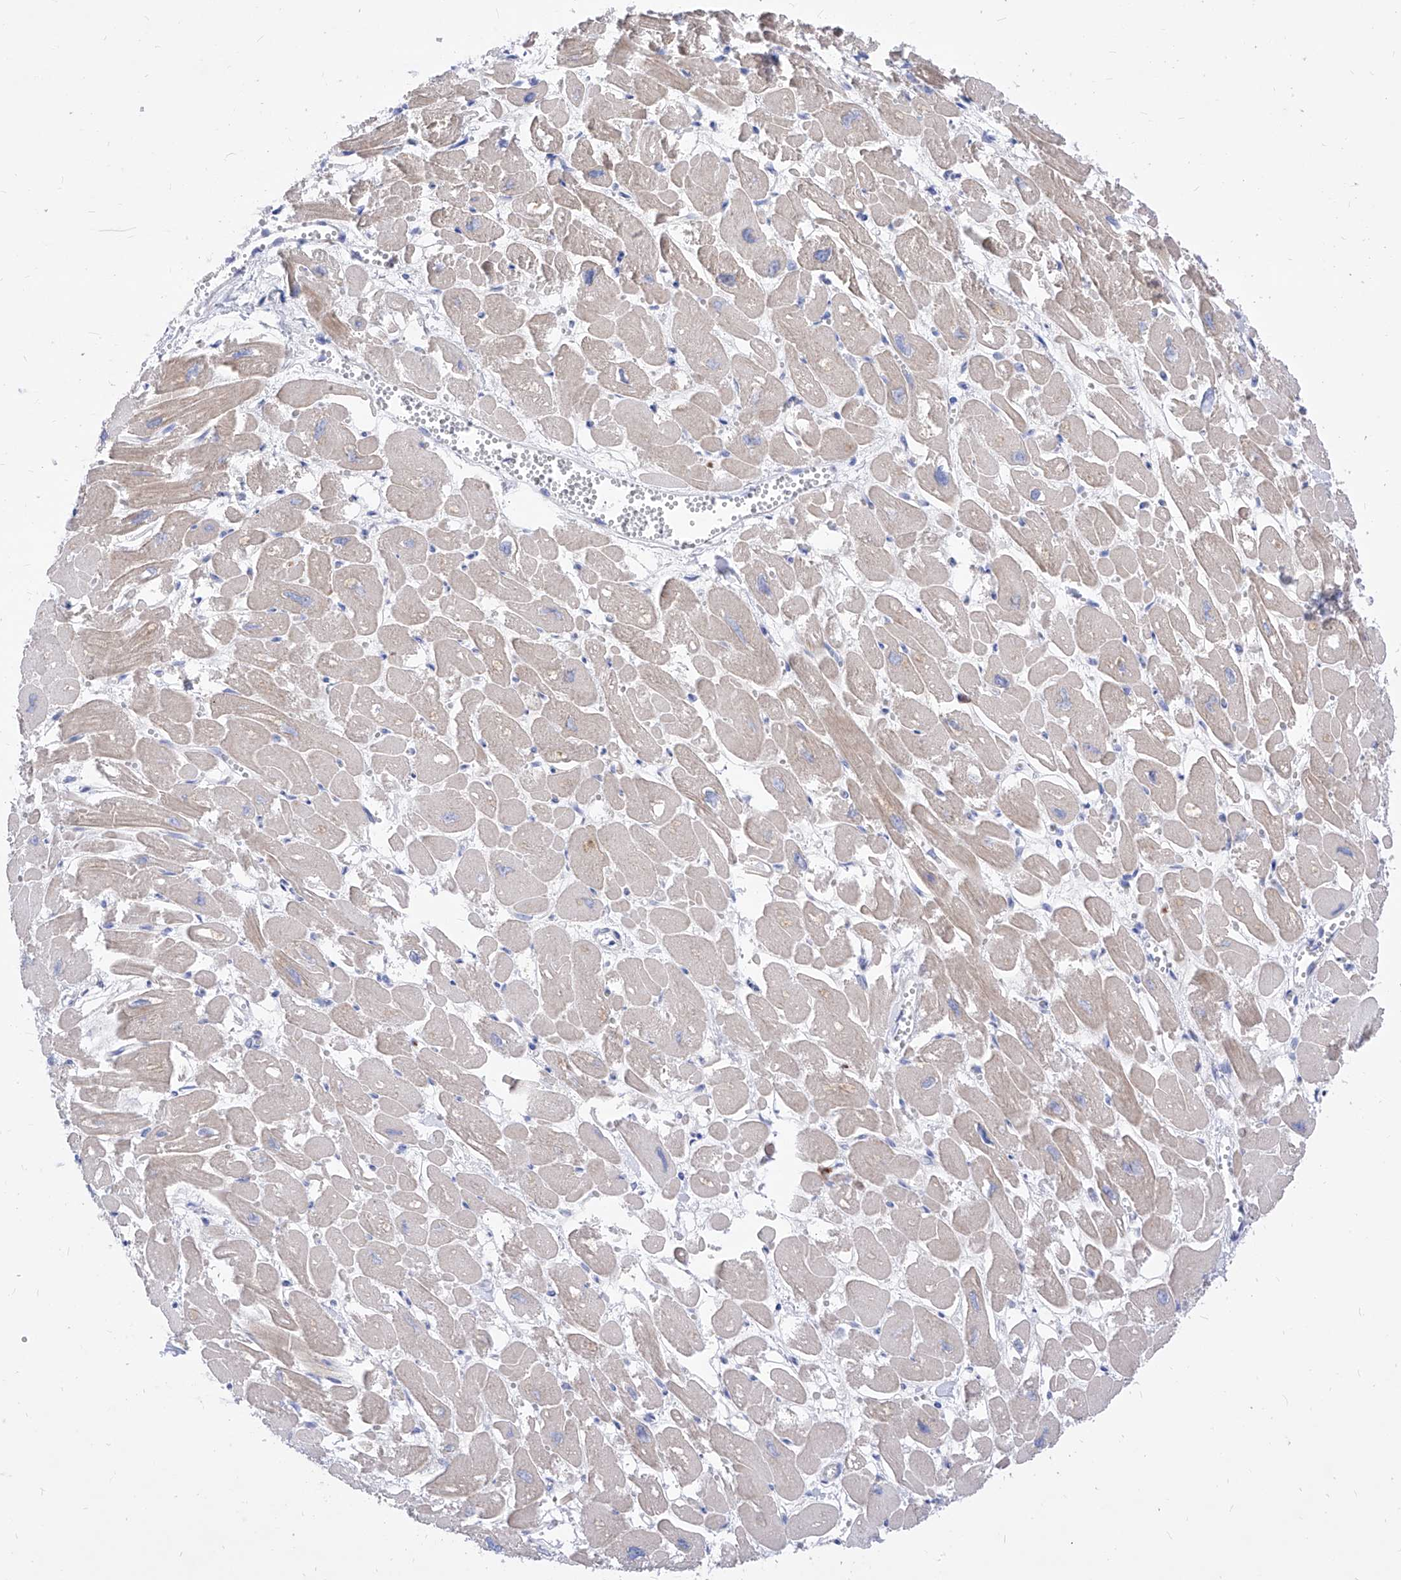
{"staining": {"intensity": "negative", "quantity": "none", "location": "none"}, "tissue": "heart muscle", "cell_type": "Cardiomyocytes", "image_type": "normal", "snomed": [{"axis": "morphology", "description": "Normal tissue, NOS"}, {"axis": "topography", "description": "Heart"}], "caption": "This is a micrograph of immunohistochemistry (IHC) staining of normal heart muscle, which shows no expression in cardiomyocytes.", "gene": "VAX1", "patient": {"sex": "male", "age": 54}}